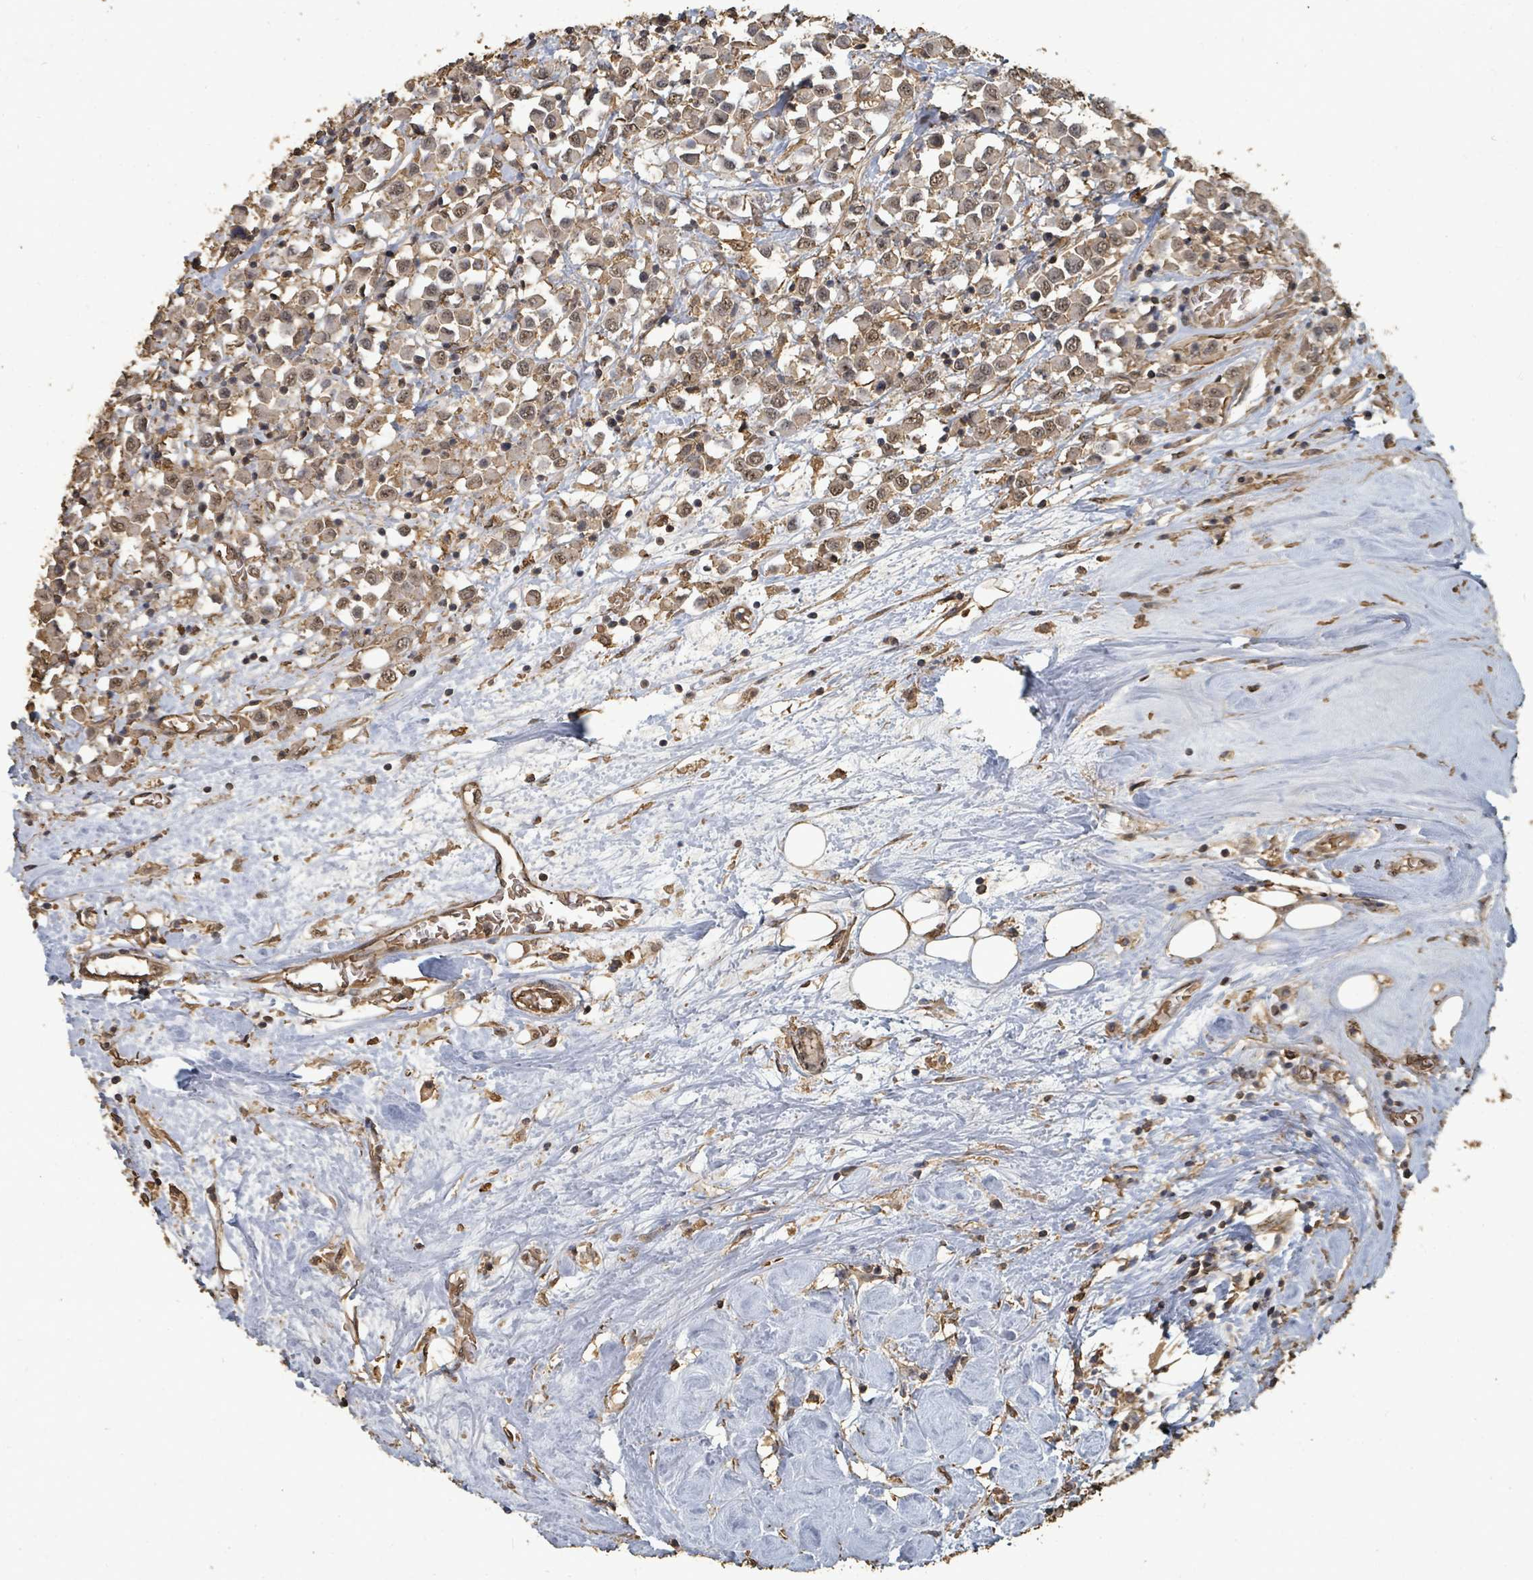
{"staining": {"intensity": "weak", "quantity": ">75%", "location": "cytoplasmic/membranous,nuclear"}, "tissue": "breast cancer", "cell_type": "Tumor cells", "image_type": "cancer", "snomed": [{"axis": "morphology", "description": "Duct carcinoma"}, {"axis": "topography", "description": "Breast"}], "caption": "Tumor cells display low levels of weak cytoplasmic/membranous and nuclear expression in approximately >75% of cells in breast invasive ductal carcinoma.", "gene": "C6orf52", "patient": {"sex": "female", "age": 61}}